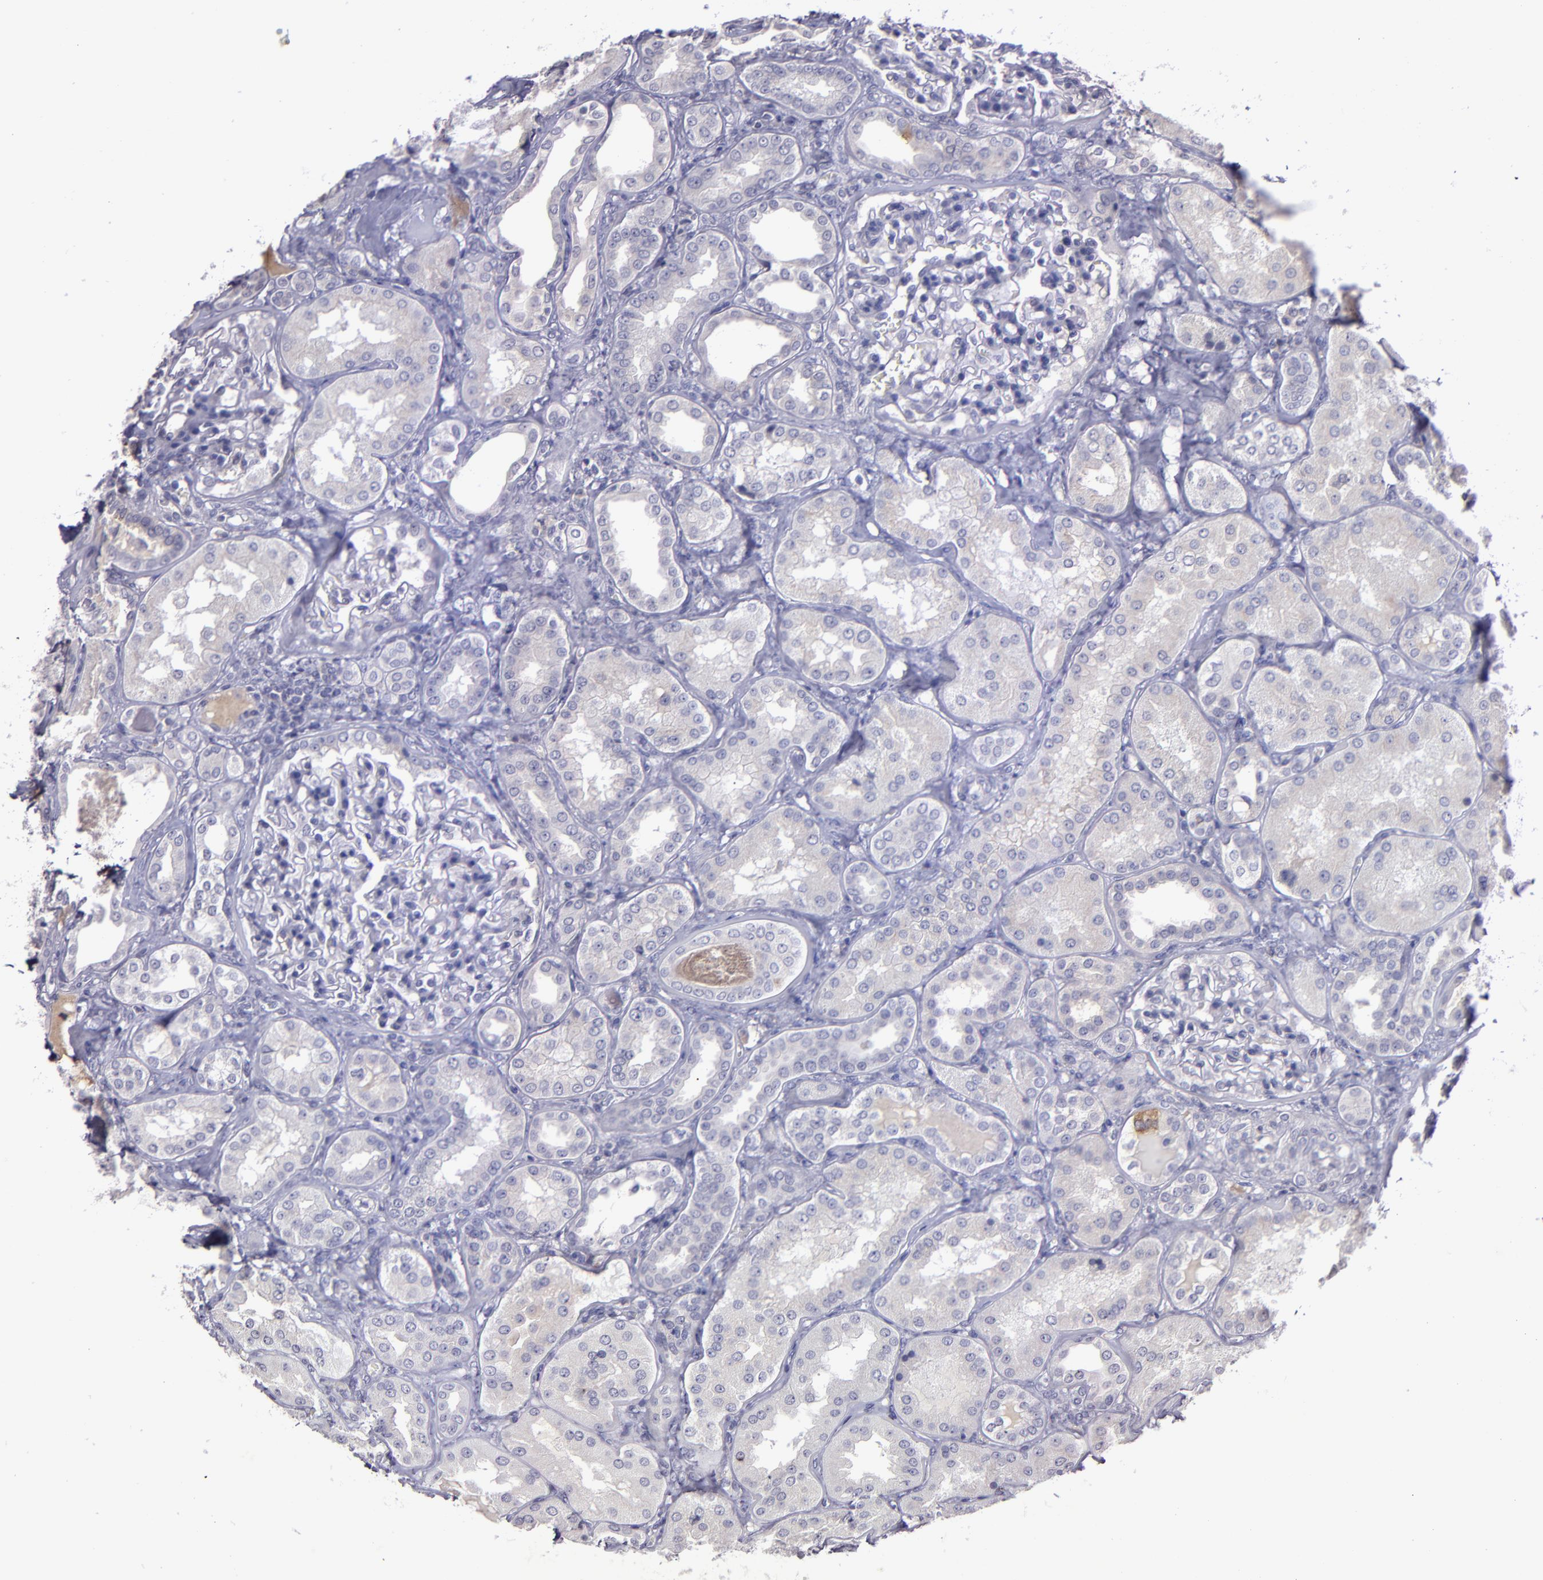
{"staining": {"intensity": "negative", "quantity": "none", "location": "none"}, "tissue": "kidney", "cell_type": "Cells in glomeruli", "image_type": "normal", "snomed": [{"axis": "morphology", "description": "Normal tissue, NOS"}, {"axis": "topography", "description": "Kidney"}], "caption": "Immunohistochemistry (IHC) histopathology image of unremarkable kidney: human kidney stained with DAB (3,3'-diaminobenzidine) displays no significant protein positivity in cells in glomeruli. Brightfield microscopy of immunohistochemistry stained with DAB (3,3'-diaminobenzidine) (brown) and hematoxylin (blue), captured at high magnification.", "gene": "MASP1", "patient": {"sex": "female", "age": 56}}